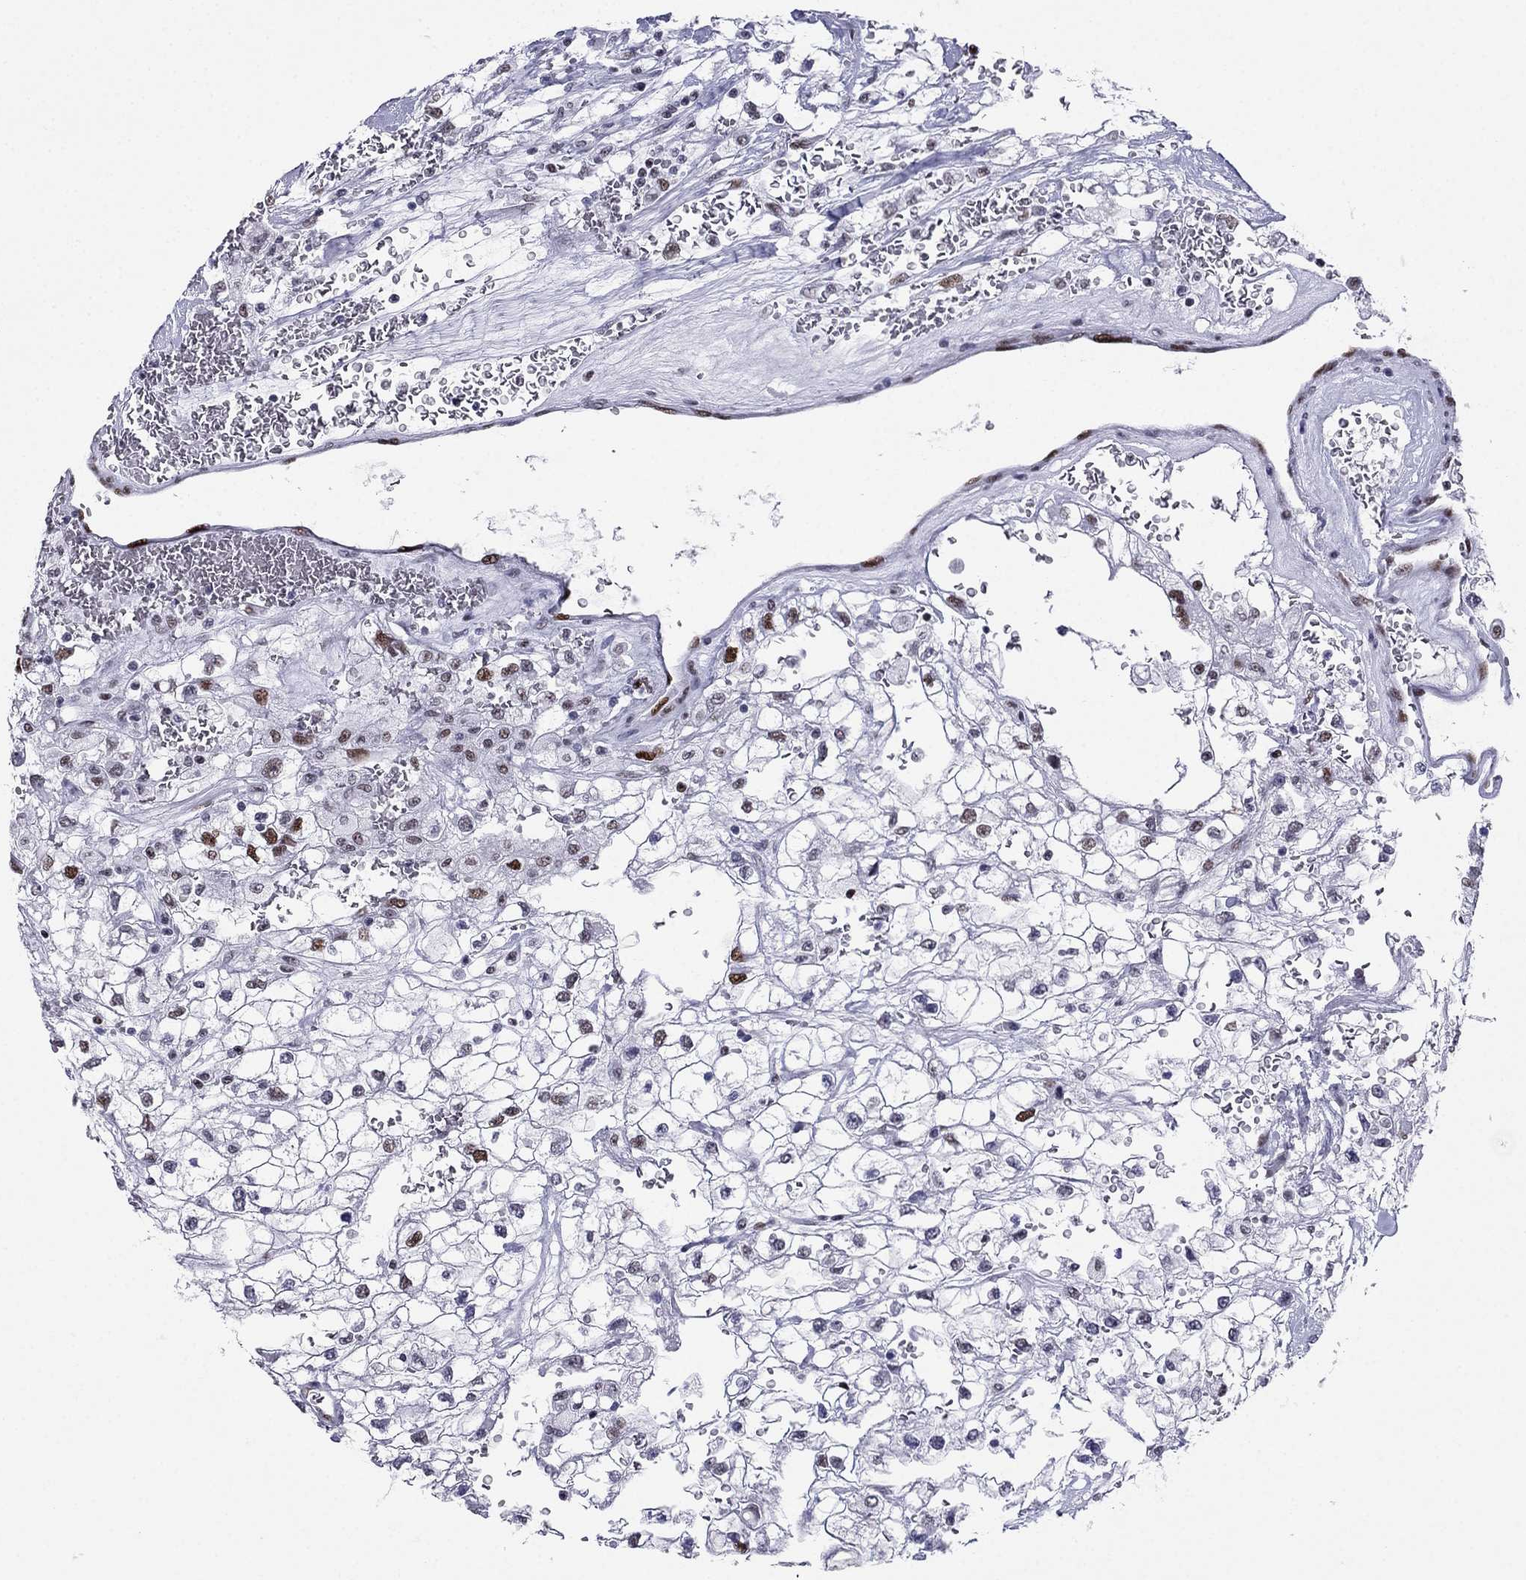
{"staining": {"intensity": "strong", "quantity": "<25%", "location": "nuclear"}, "tissue": "renal cancer", "cell_type": "Tumor cells", "image_type": "cancer", "snomed": [{"axis": "morphology", "description": "Adenocarcinoma, NOS"}, {"axis": "topography", "description": "Kidney"}], "caption": "Strong nuclear staining for a protein is seen in about <25% of tumor cells of renal cancer using immunohistochemistry (IHC).", "gene": "PPM1G", "patient": {"sex": "male", "age": 59}}